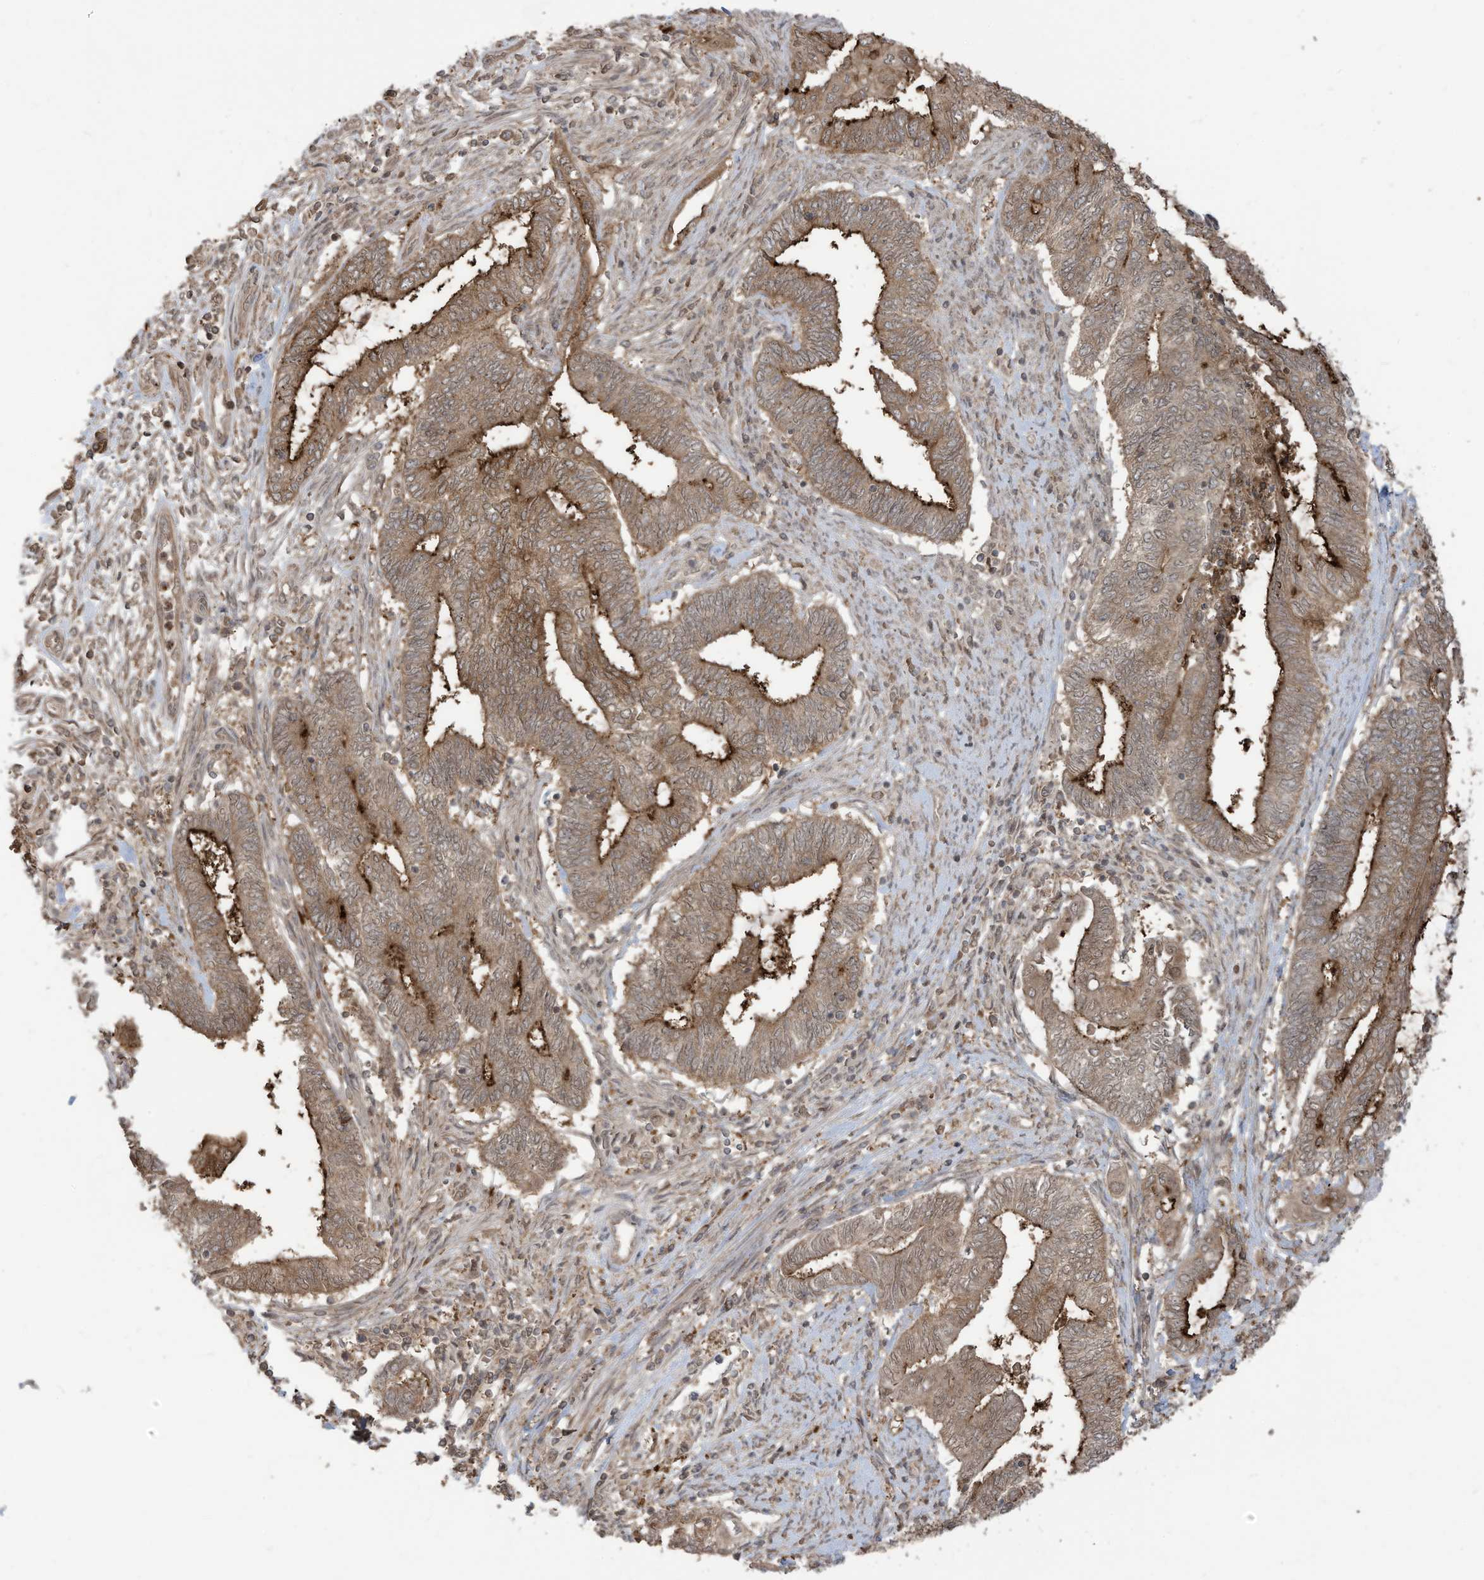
{"staining": {"intensity": "moderate", "quantity": ">75%", "location": "cytoplasmic/membranous"}, "tissue": "endometrial cancer", "cell_type": "Tumor cells", "image_type": "cancer", "snomed": [{"axis": "morphology", "description": "Adenocarcinoma, NOS"}, {"axis": "topography", "description": "Uterus"}, {"axis": "topography", "description": "Endometrium"}], "caption": "Immunohistochemical staining of human adenocarcinoma (endometrial) displays moderate cytoplasmic/membranous protein expression in approximately >75% of tumor cells. (DAB = brown stain, brightfield microscopy at high magnification).", "gene": "CARF", "patient": {"sex": "female", "age": 70}}